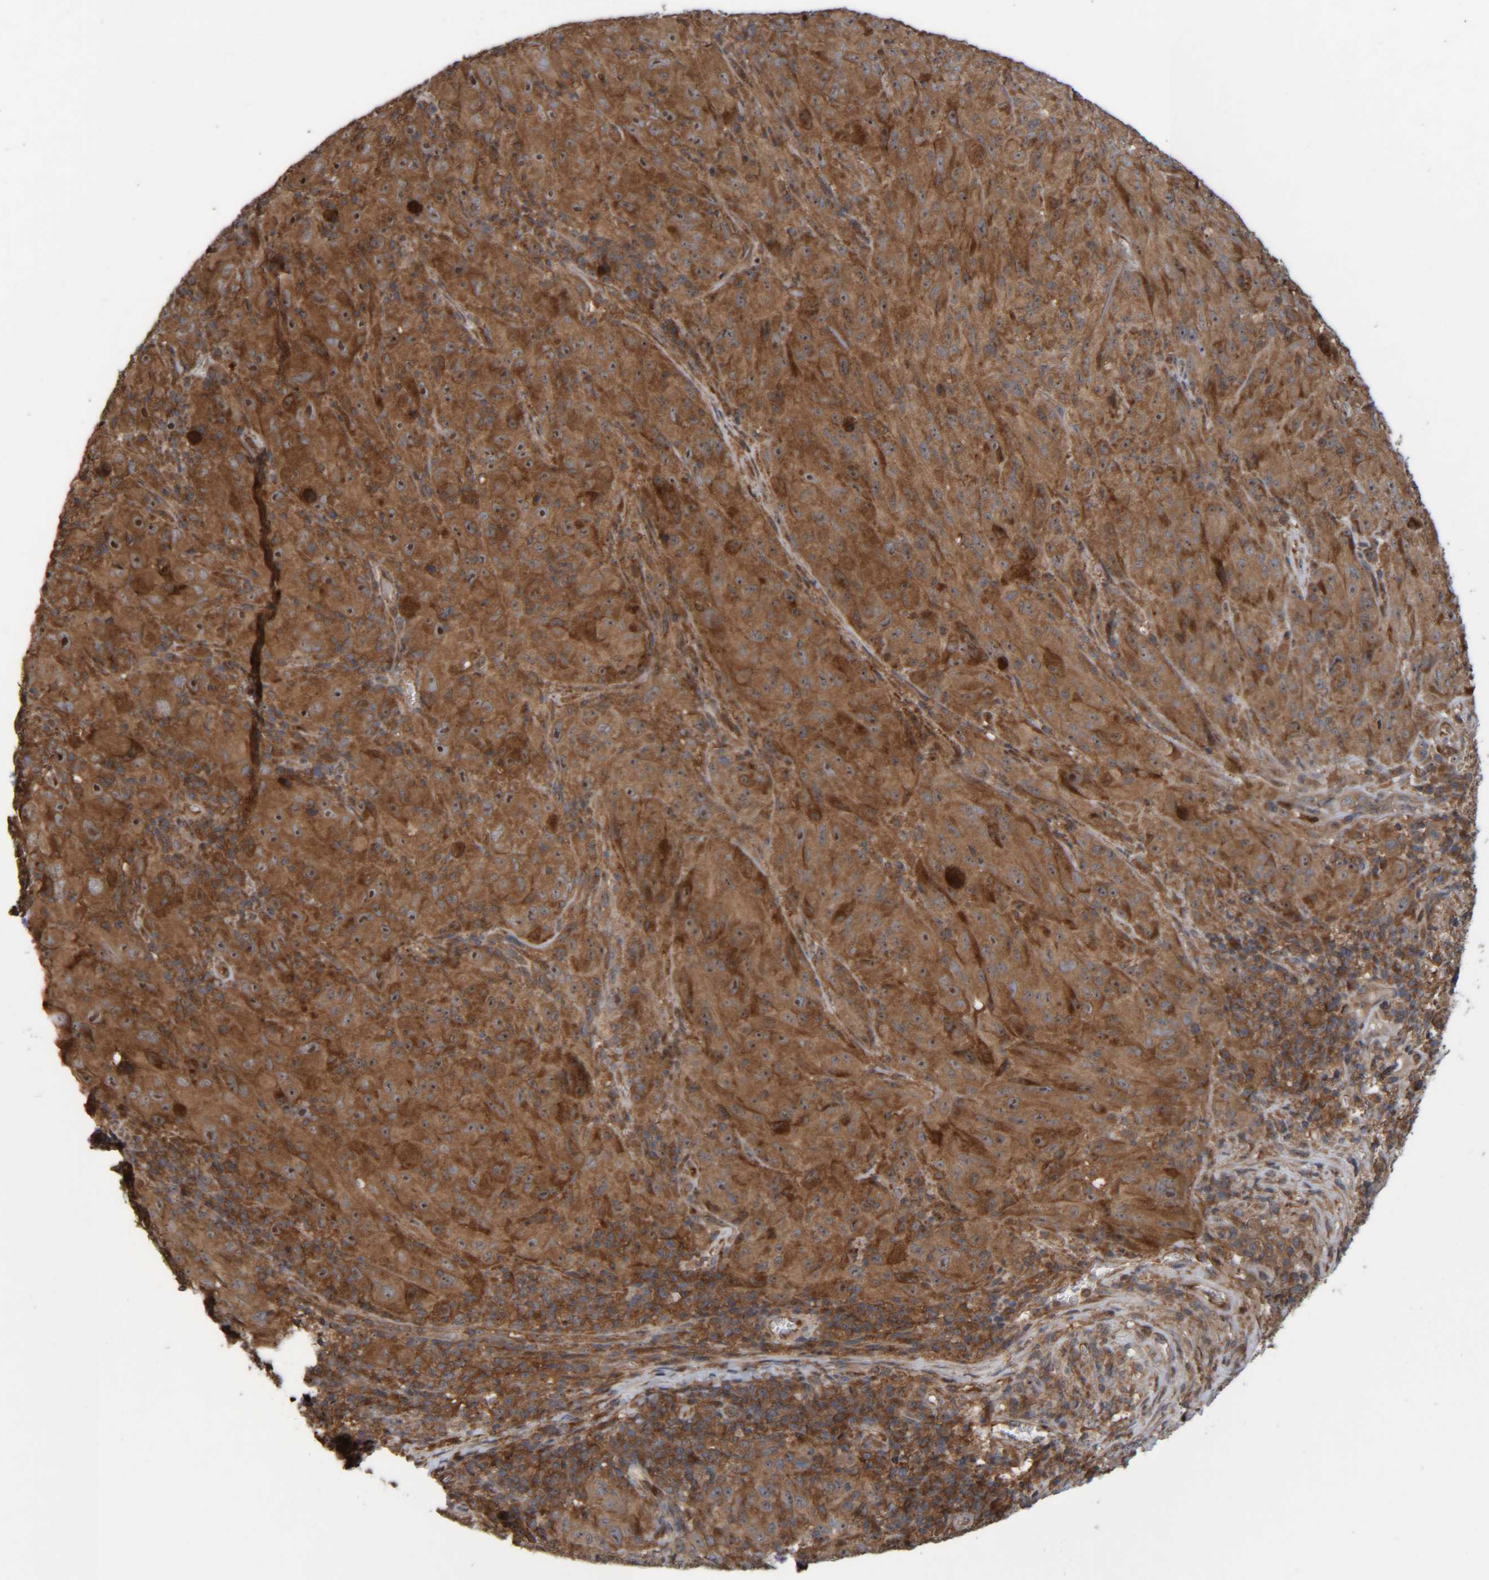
{"staining": {"intensity": "strong", "quantity": ">75%", "location": "cytoplasmic/membranous,nuclear"}, "tissue": "melanoma", "cell_type": "Tumor cells", "image_type": "cancer", "snomed": [{"axis": "morphology", "description": "Malignant melanoma, NOS"}, {"axis": "topography", "description": "Skin of head"}], "caption": "A brown stain labels strong cytoplasmic/membranous and nuclear staining of a protein in melanoma tumor cells. (Stains: DAB in brown, nuclei in blue, Microscopy: brightfield microscopy at high magnification).", "gene": "CCDC57", "patient": {"sex": "male", "age": 96}}